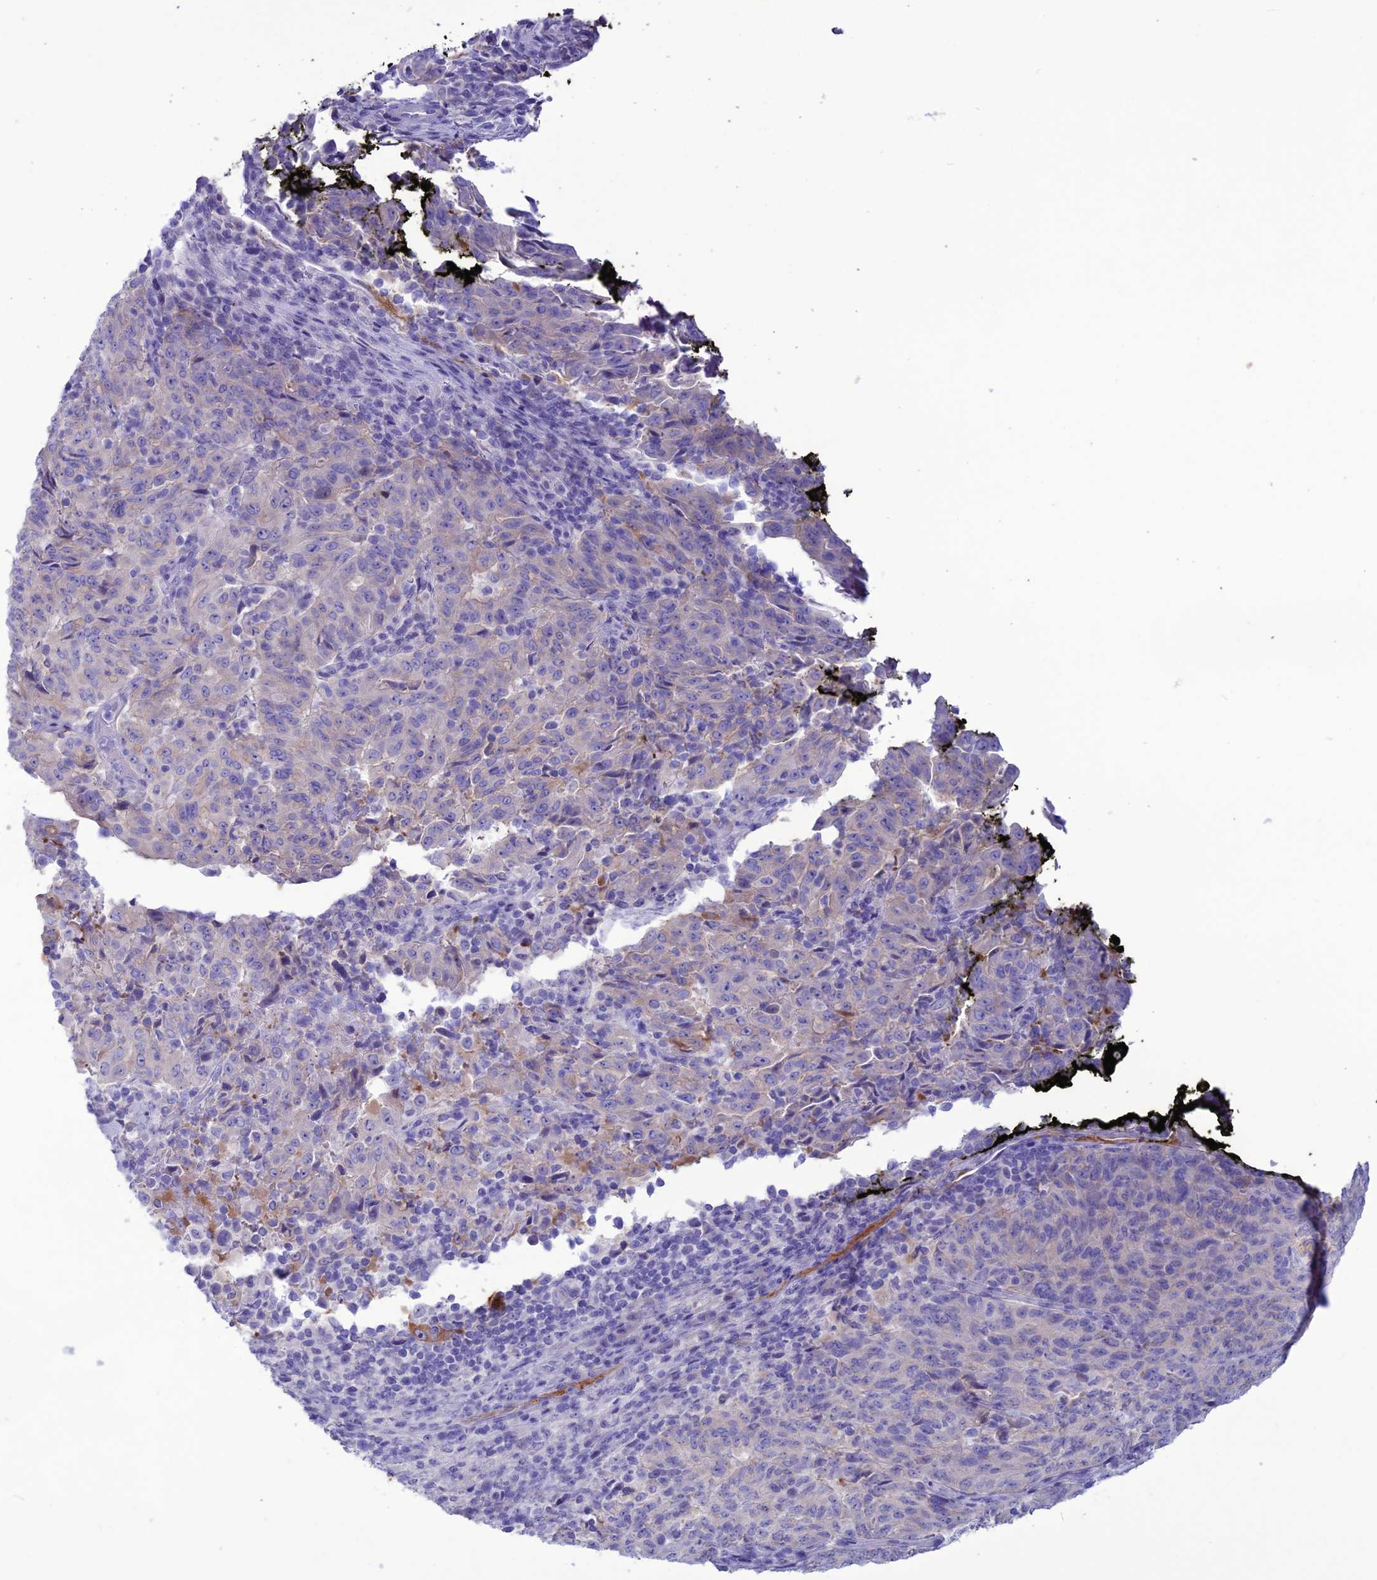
{"staining": {"intensity": "weak", "quantity": "<25%", "location": "cytoplasmic/membranous"}, "tissue": "pancreatic cancer", "cell_type": "Tumor cells", "image_type": "cancer", "snomed": [{"axis": "morphology", "description": "Adenocarcinoma, NOS"}, {"axis": "topography", "description": "Pancreas"}], "caption": "Human adenocarcinoma (pancreatic) stained for a protein using immunohistochemistry demonstrates no positivity in tumor cells.", "gene": "CLEC2L", "patient": {"sex": "male", "age": 63}}